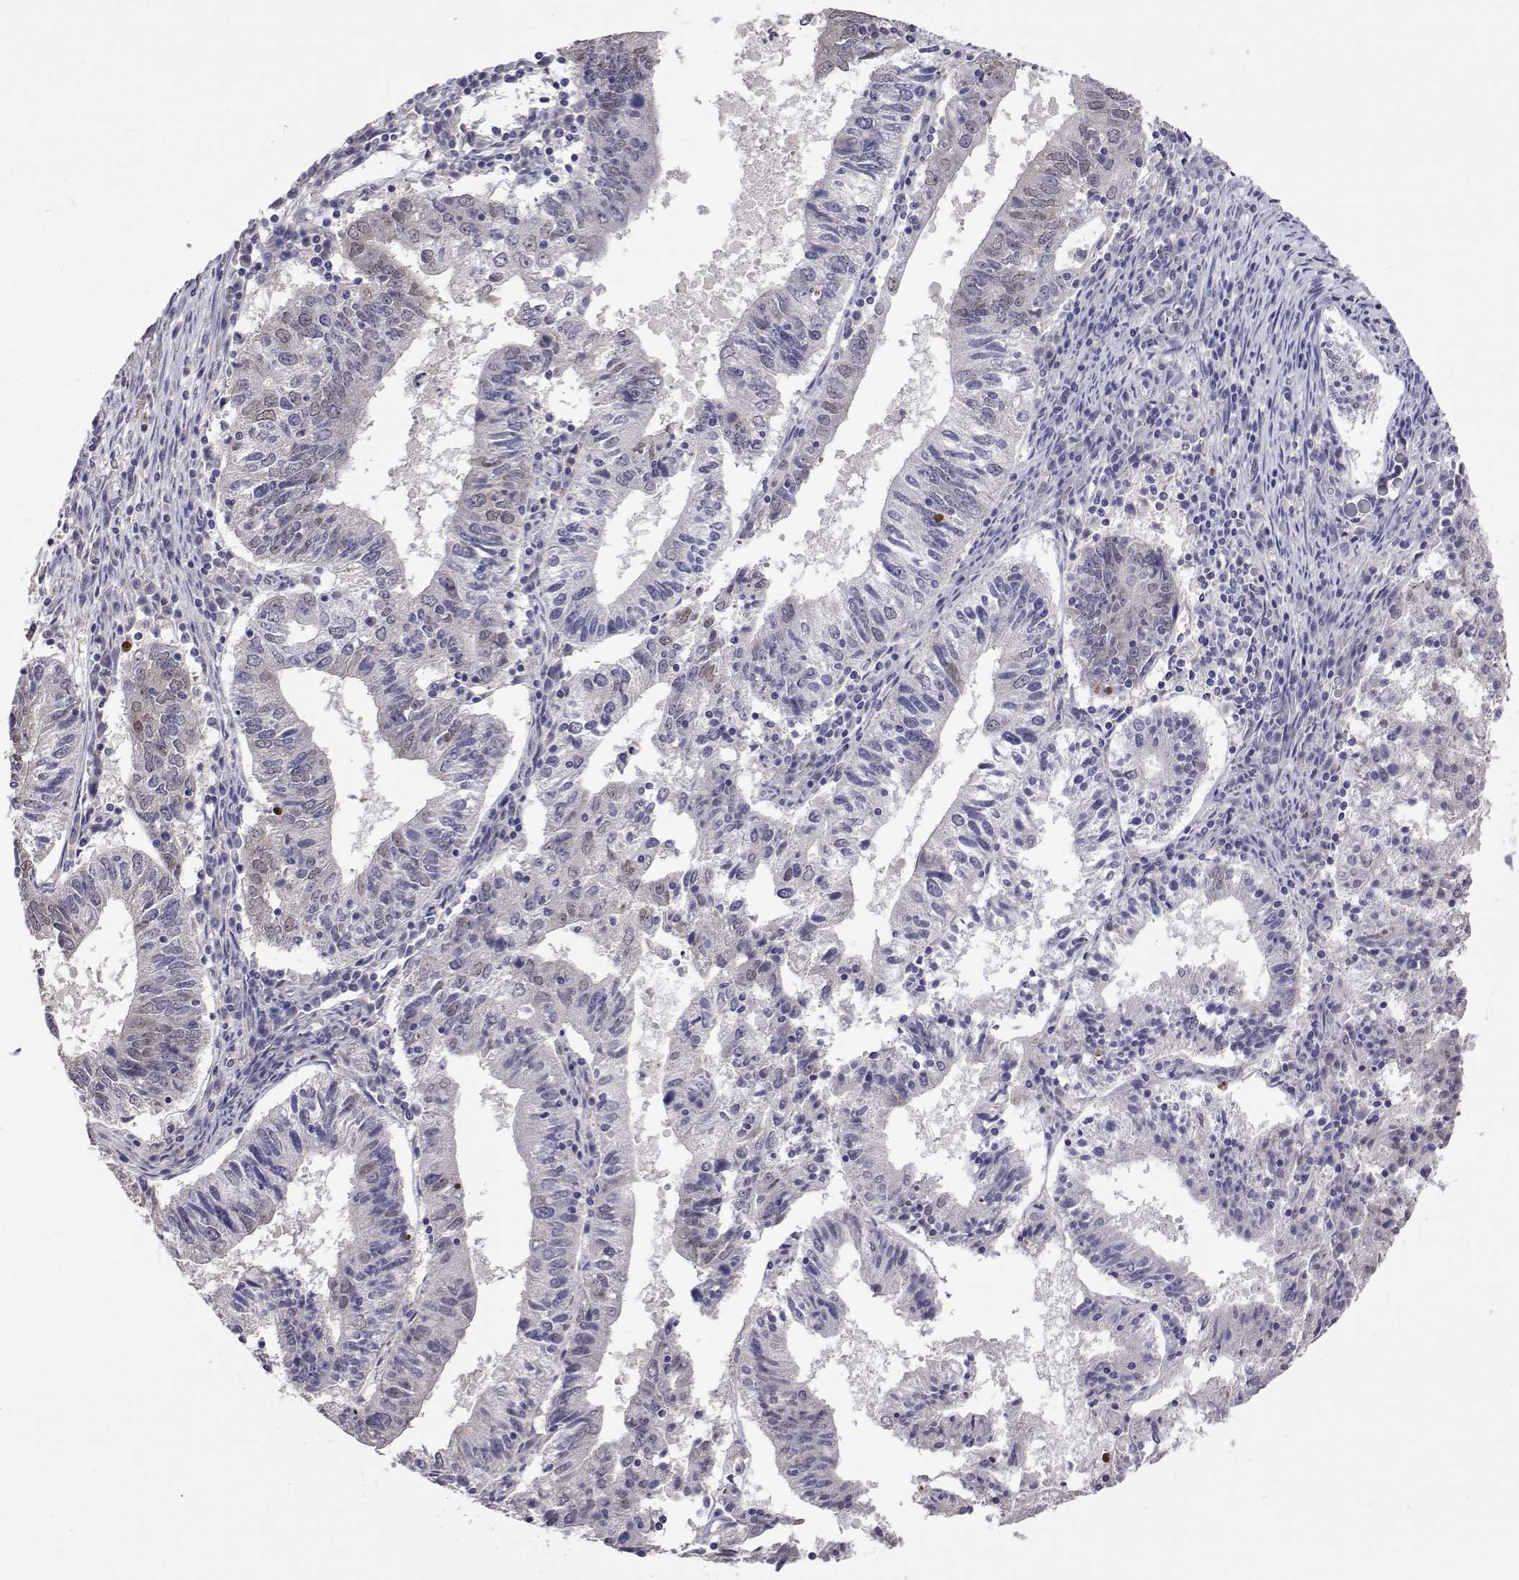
{"staining": {"intensity": "weak", "quantity": "<25%", "location": "nuclear"}, "tissue": "endometrial cancer", "cell_type": "Tumor cells", "image_type": "cancer", "snomed": [{"axis": "morphology", "description": "Adenocarcinoma, NOS"}, {"axis": "topography", "description": "Endometrium"}], "caption": "Human endometrial cancer stained for a protein using immunohistochemistry (IHC) demonstrates no positivity in tumor cells.", "gene": "HNRNPA0", "patient": {"sex": "female", "age": 82}}